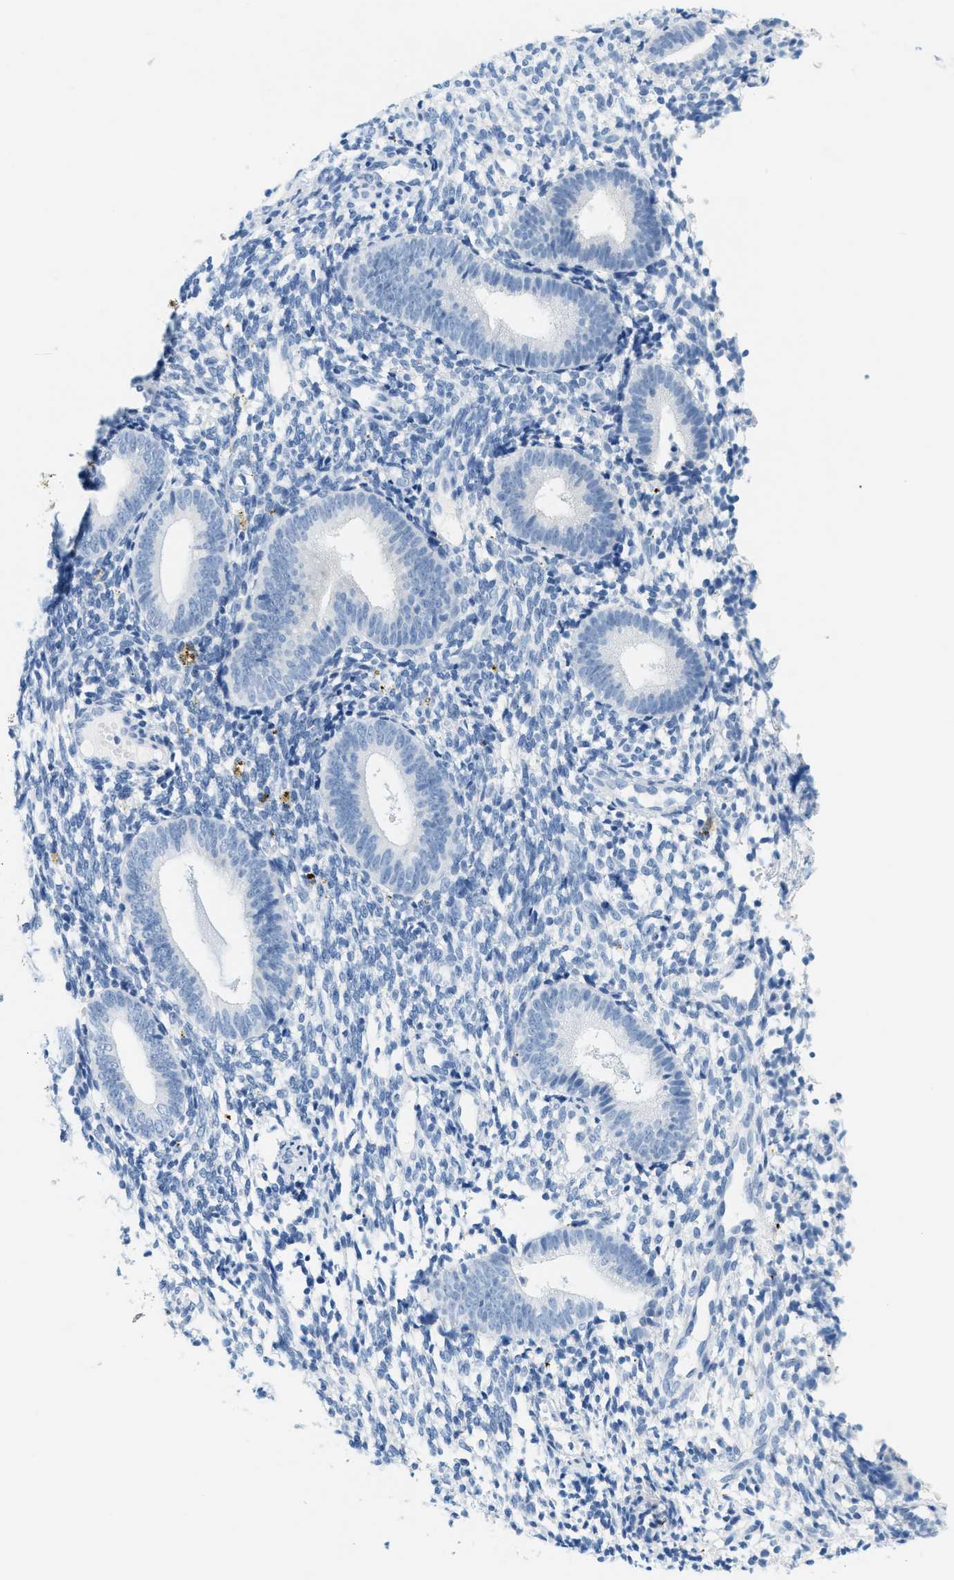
{"staining": {"intensity": "negative", "quantity": "none", "location": "none"}, "tissue": "endometrium", "cell_type": "Cells in endometrial stroma", "image_type": "normal", "snomed": [{"axis": "morphology", "description": "Normal tissue, NOS"}, {"axis": "topography", "description": "Uterus"}, {"axis": "topography", "description": "Endometrium"}], "caption": "The image displays no significant positivity in cells in endometrial stroma of endometrium.", "gene": "LCN2", "patient": {"sex": "female", "age": 33}}